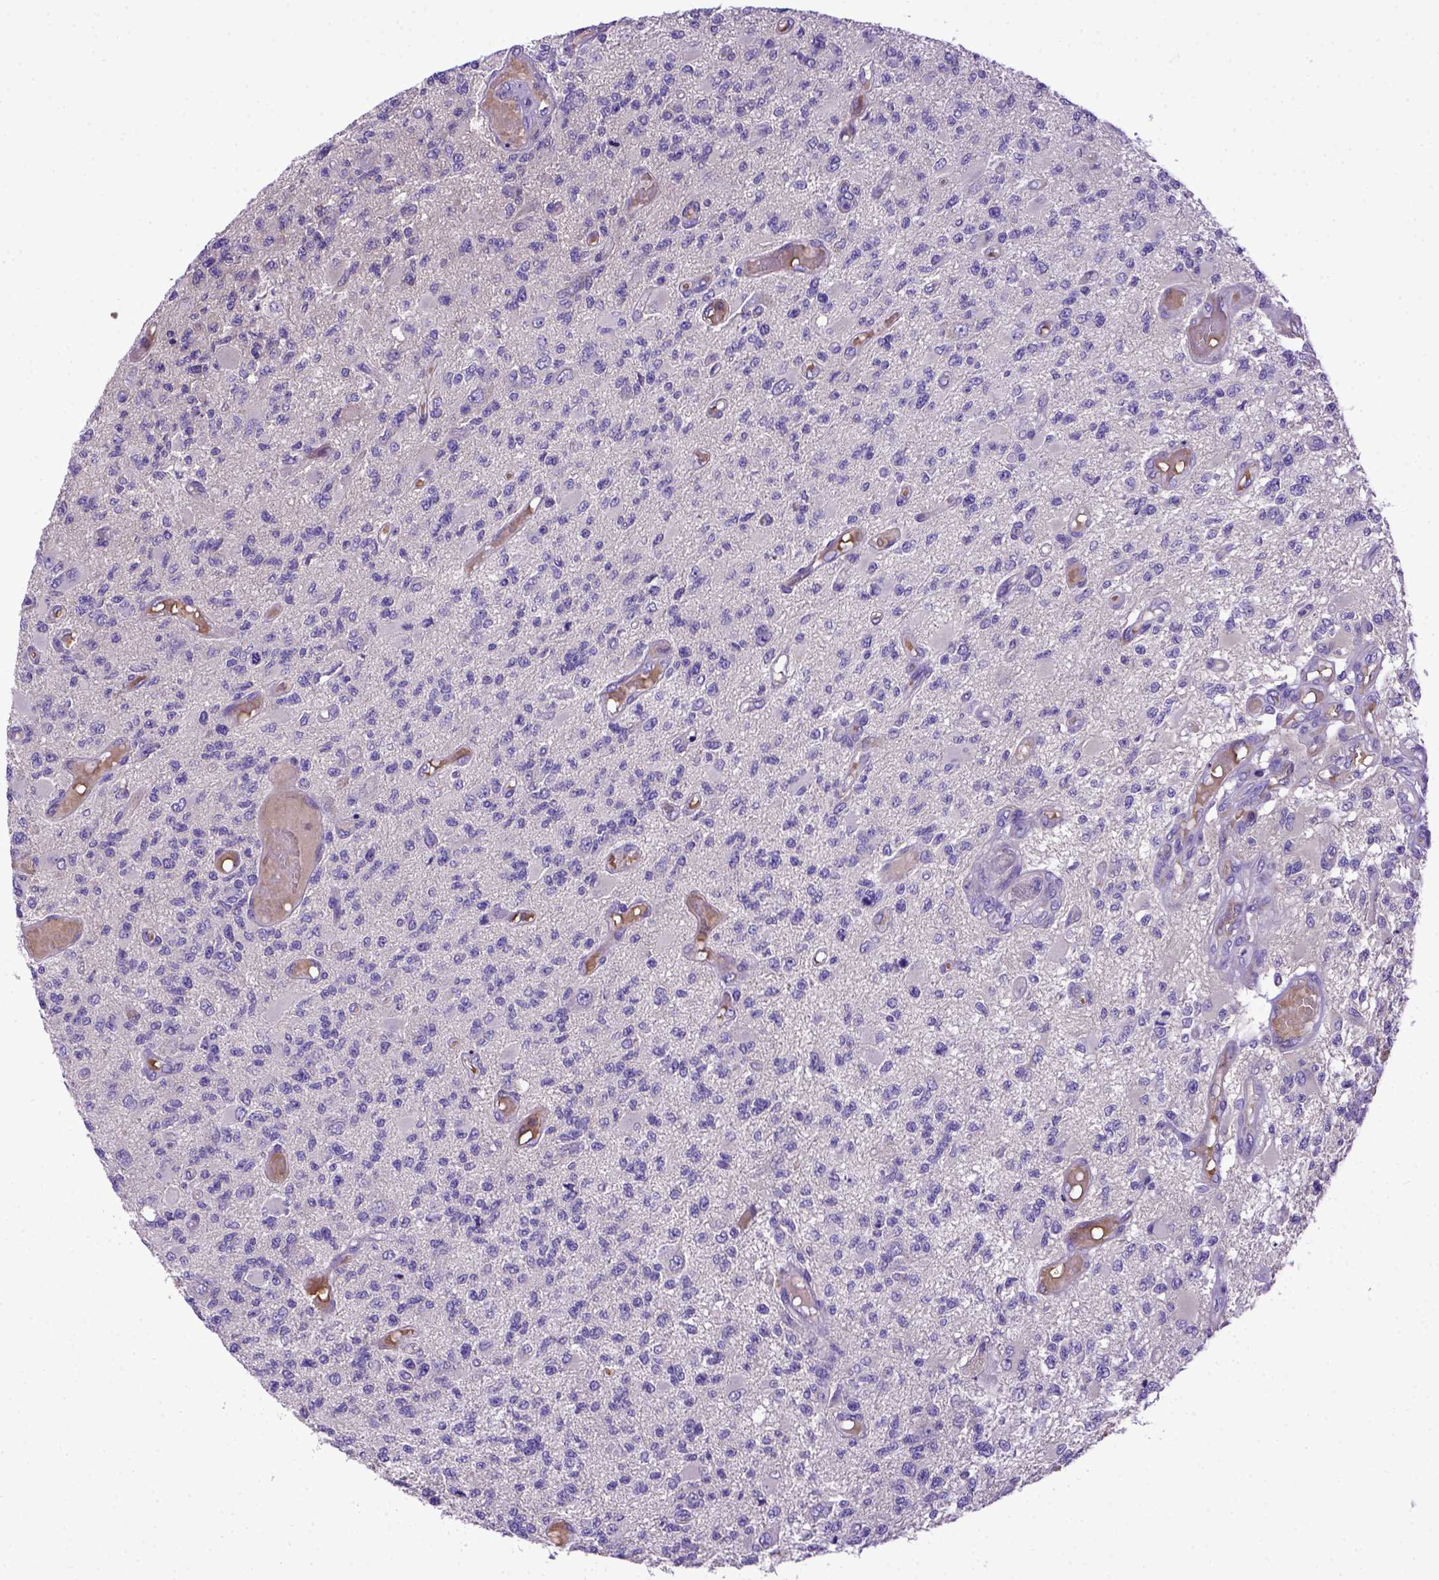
{"staining": {"intensity": "negative", "quantity": "none", "location": "none"}, "tissue": "glioma", "cell_type": "Tumor cells", "image_type": "cancer", "snomed": [{"axis": "morphology", "description": "Glioma, malignant, High grade"}, {"axis": "topography", "description": "Brain"}], "caption": "The photomicrograph demonstrates no significant expression in tumor cells of glioma. (Immunohistochemistry (ihc), brightfield microscopy, high magnification).", "gene": "ADAM12", "patient": {"sex": "female", "age": 63}}